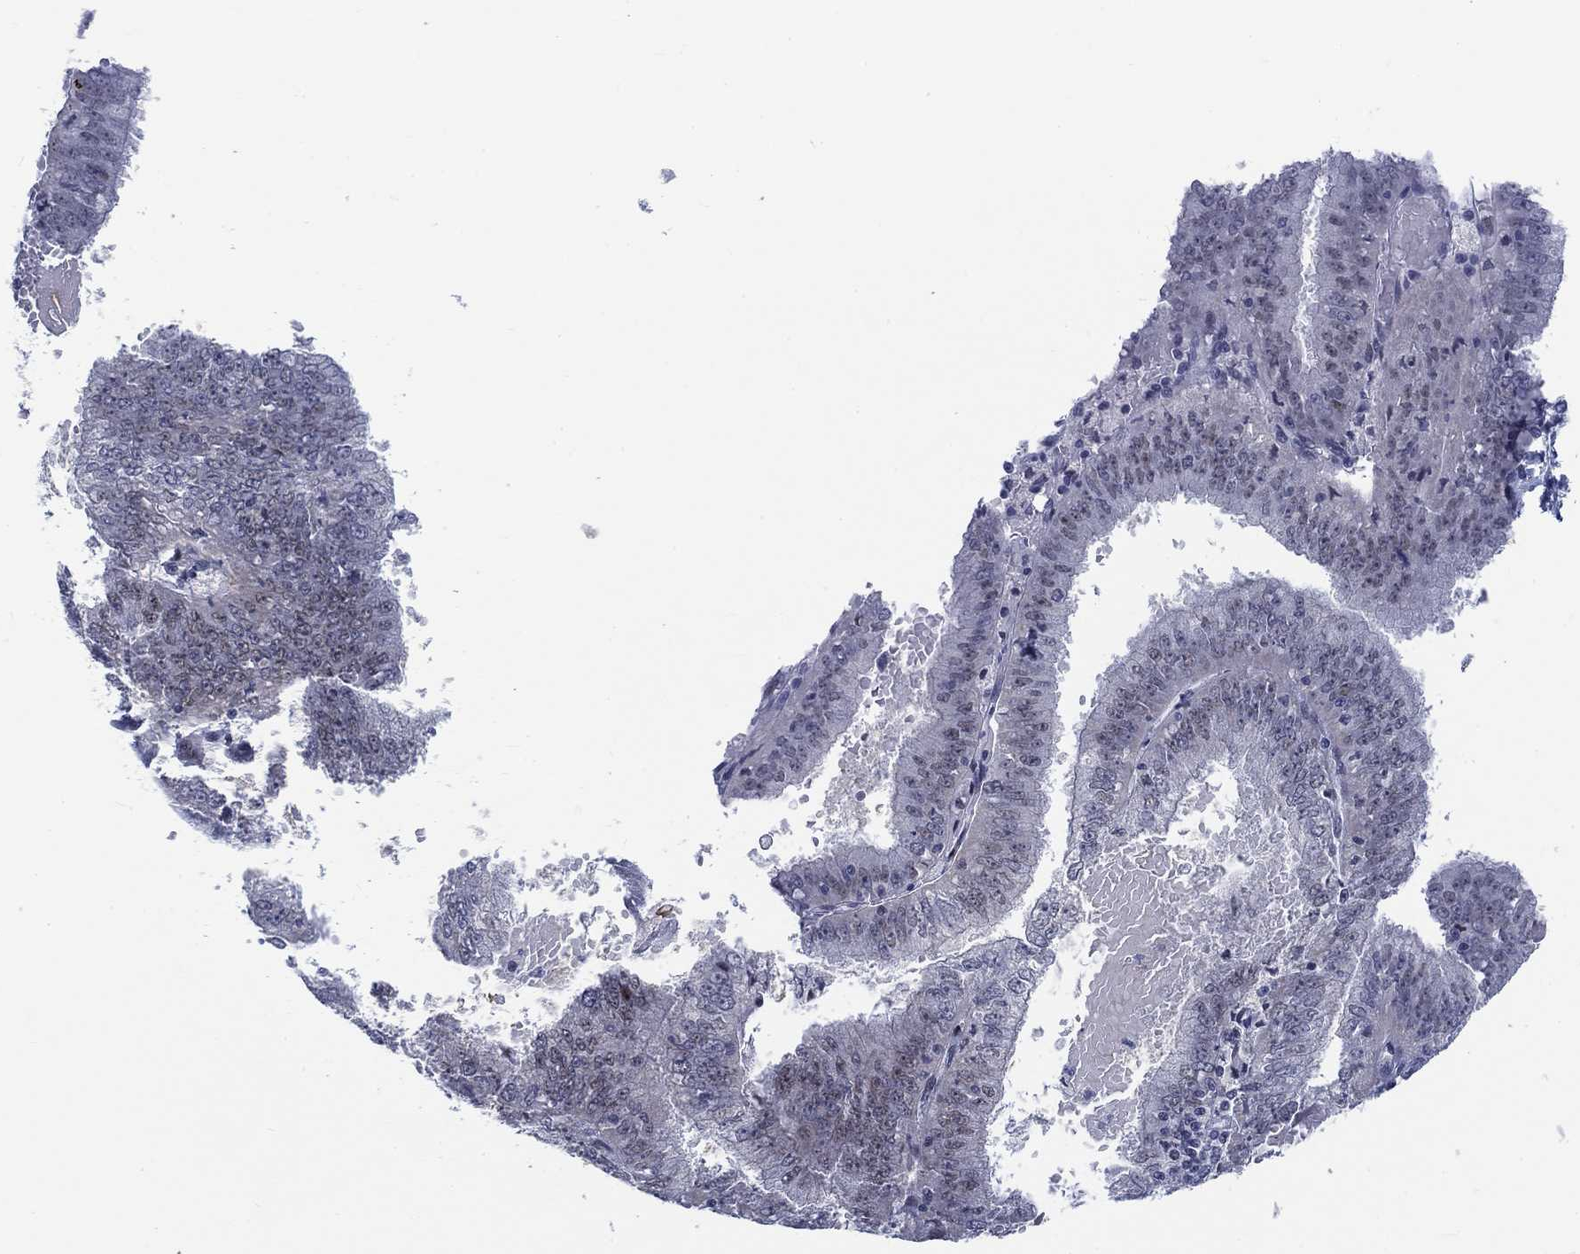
{"staining": {"intensity": "negative", "quantity": "none", "location": "none"}, "tissue": "endometrial cancer", "cell_type": "Tumor cells", "image_type": "cancer", "snomed": [{"axis": "morphology", "description": "Adenocarcinoma, NOS"}, {"axis": "topography", "description": "Endometrium"}], "caption": "A high-resolution image shows immunohistochemistry staining of endometrial cancer (adenocarcinoma), which demonstrates no significant expression in tumor cells. (Immunohistochemistry, brightfield microscopy, high magnification).", "gene": "NEU3", "patient": {"sex": "female", "age": 66}}